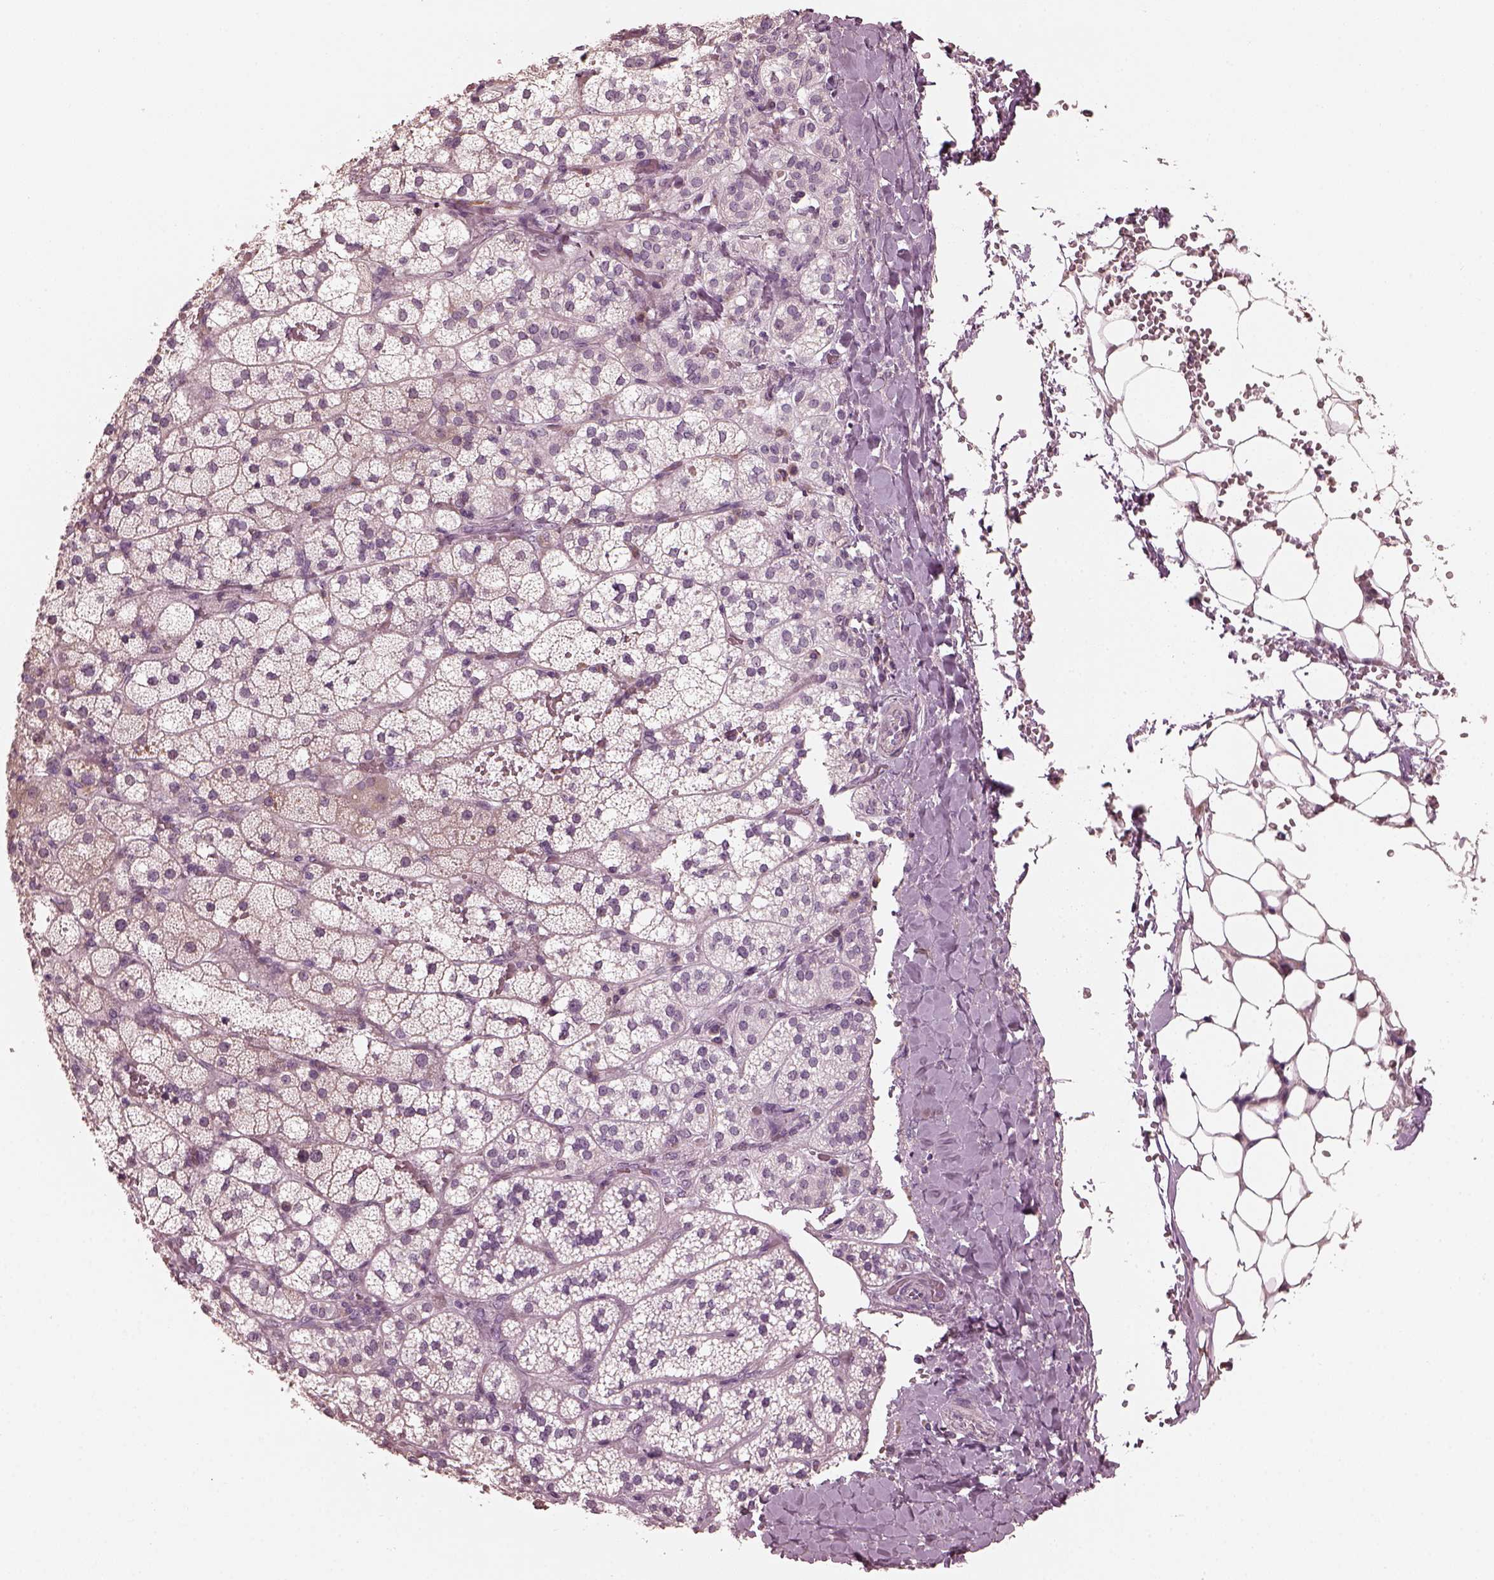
{"staining": {"intensity": "negative", "quantity": "none", "location": "none"}, "tissue": "adrenal gland", "cell_type": "Glandular cells", "image_type": "normal", "snomed": [{"axis": "morphology", "description": "Normal tissue, NOS"}, {"axis": "topography", "description": "Adrenal gland"}], "caption": "Immunohistochemistry photomicrograph of unremarkable human adrenal gland stained for a protein (brown), which reveals no expression in glandular cells.", "gene": "OPTC", "patient": {"sex": "male", "age": 53}}